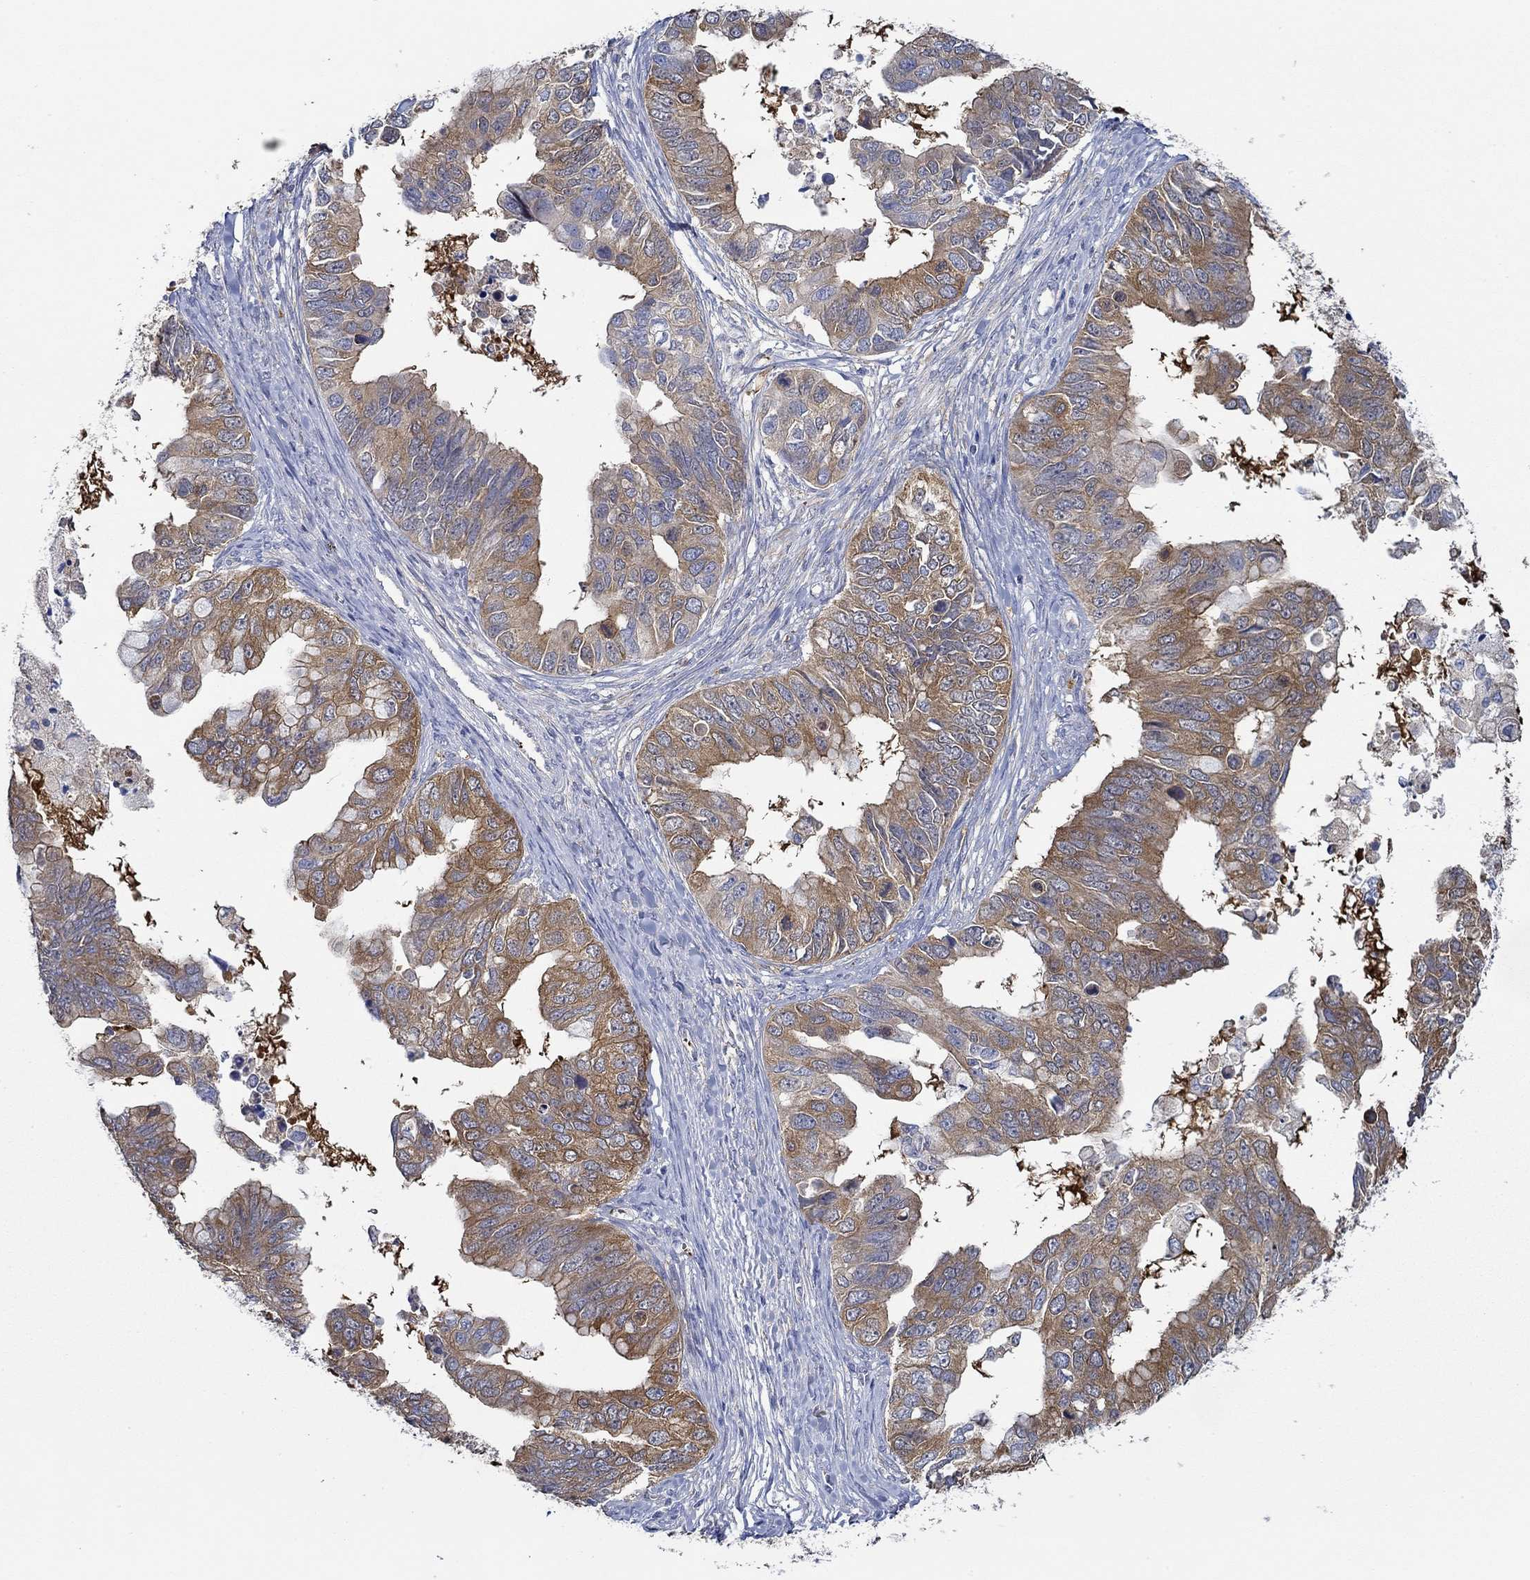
{"staining": {"intensity": "strong", "quantity": "25%-75%", "location": "cytoplasmic/membranous"}, "tissue": "ovarian cancer", "cell_type": "Tumor cells", "image_type": "cancer", "snomed": [{"axis": "morphology", "description": "Cystadenocarcinoma, mucinous, NOS"}, {"axis": "topography", "description": "Ovary"}], "caption": "Strong cytoplasmic/membranous protein expression is present in about 25%-75% of tumor cells in ovarian cancer (mucinous cystadenocarcinoma).", "gene": "SLC27A3", "patient": {"sex": "female", "age": 76}}